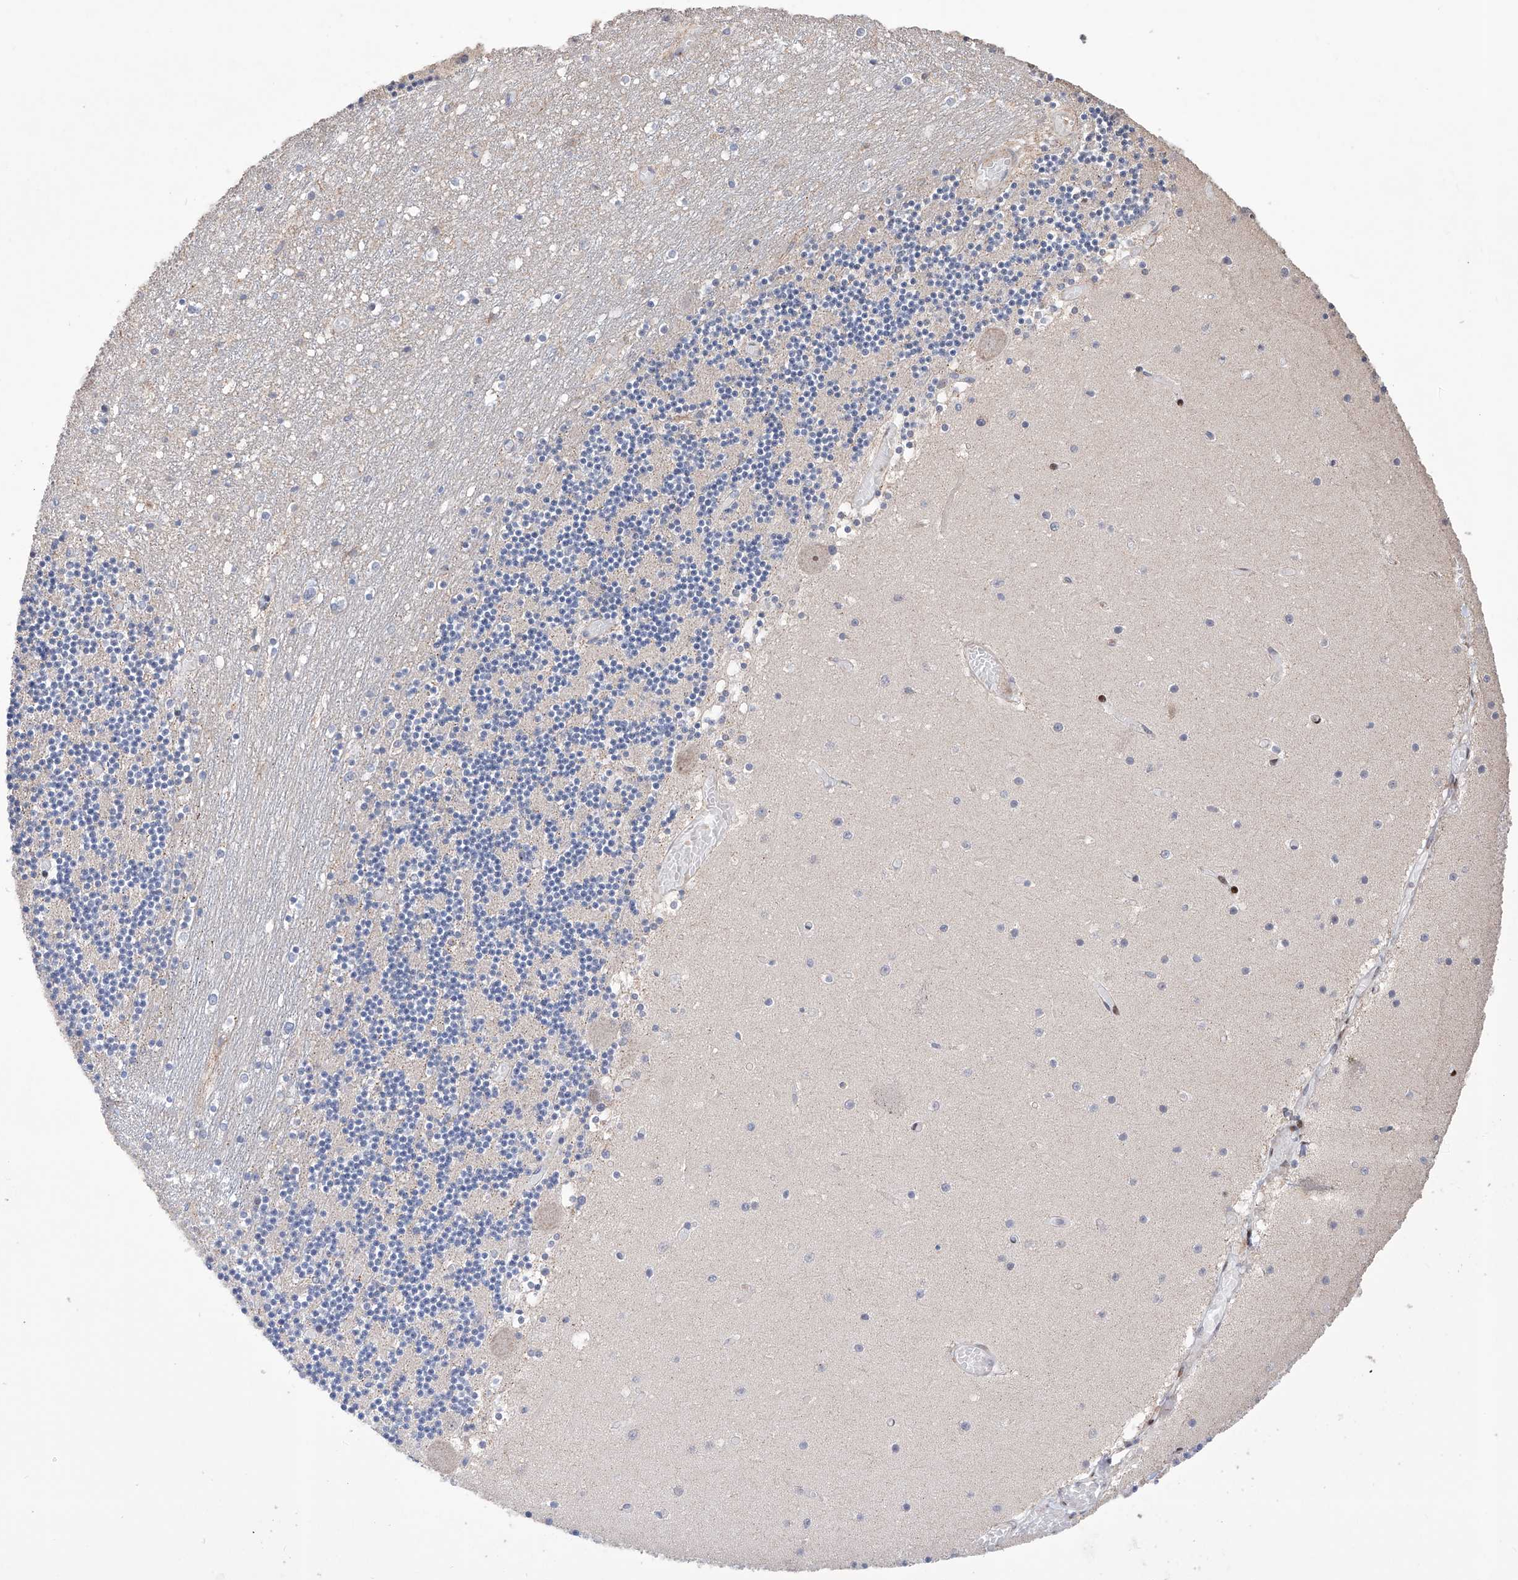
{"staining": {"intensity": "weak", "quantity": "25%-75%", "location": "cytoplasmic/membranous"}, "tissue": "cerebellum", "cell_type": "Cells in granular layer", "image_type": "normal", "snomed": [{"axis": "morphology", "description": "Normal tissue, NOS"}, {"axis": "topography", "description": "Cerebellum"}], "caption": "Immunohistochemical staining of normal human cerebellum demonstrates 25%-75% levels of weak cytoplasmic/membranous protein expression in about 25%-75% of cells in granular layer.", "gene": "AFG1L", "patient": {"sex": "female", "age": 28}}